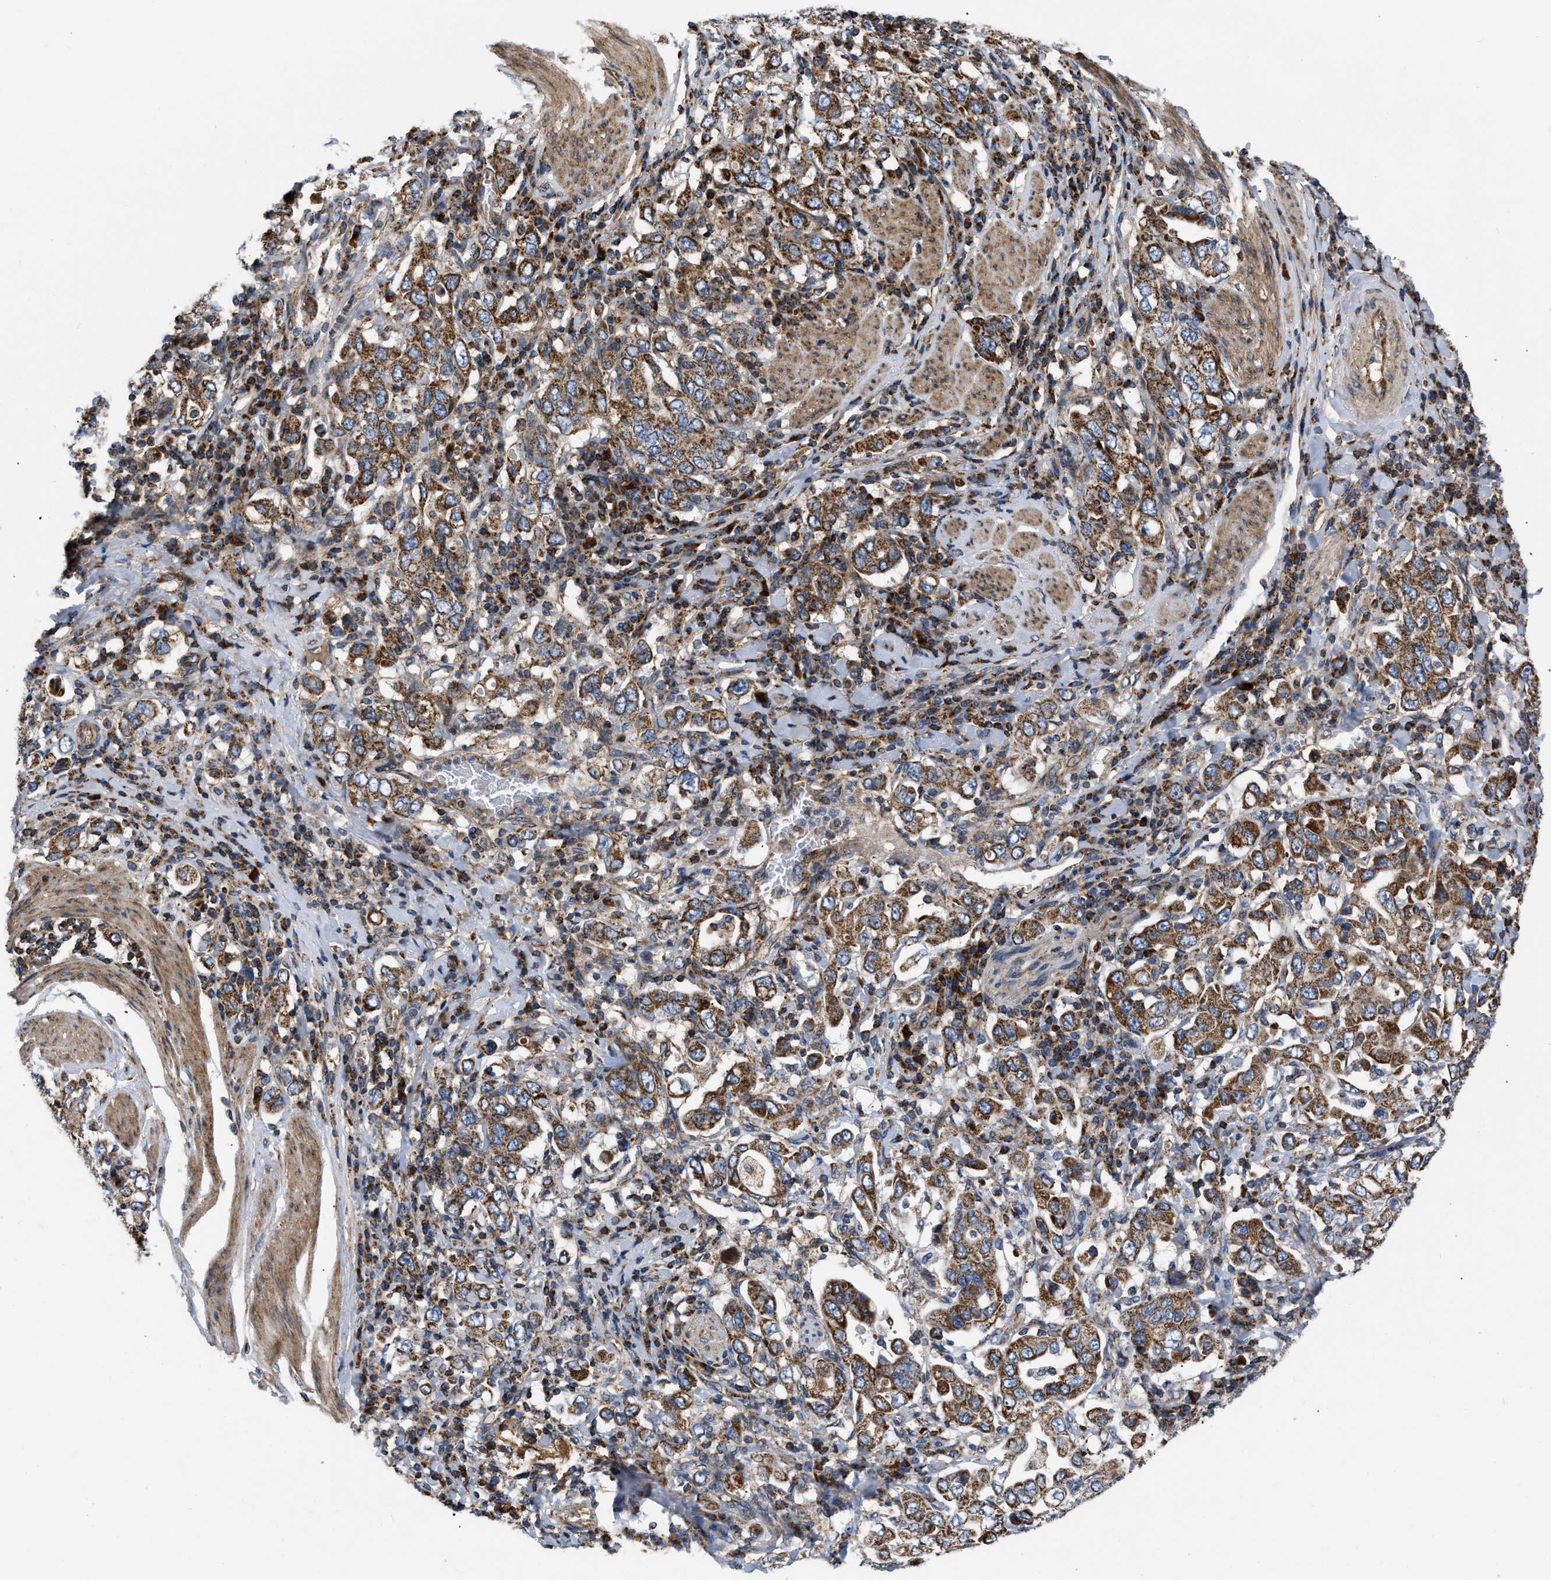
{"staining": {"intensity": "strong", "quantity": ">75%", "location": "cytoplasmic/membranous"}, "tissue": "stomach cancer", "cell_type": "Tumor cells", "image_type": "cancer", "snomed": [{"axis": "morphology", "description": "Adenocarcinoma, NOS"}, {"axis": "topography", "description": "Stomach, upper"}], "caption": "Human stomach adenocarcinoma stained for a protein (brown) demonstrates strong cytoplasmic/membranous positive positivity in about >75% of tumor cells.", "gene": "OPTN", "patient": {"sex": "male", "age": 62}}